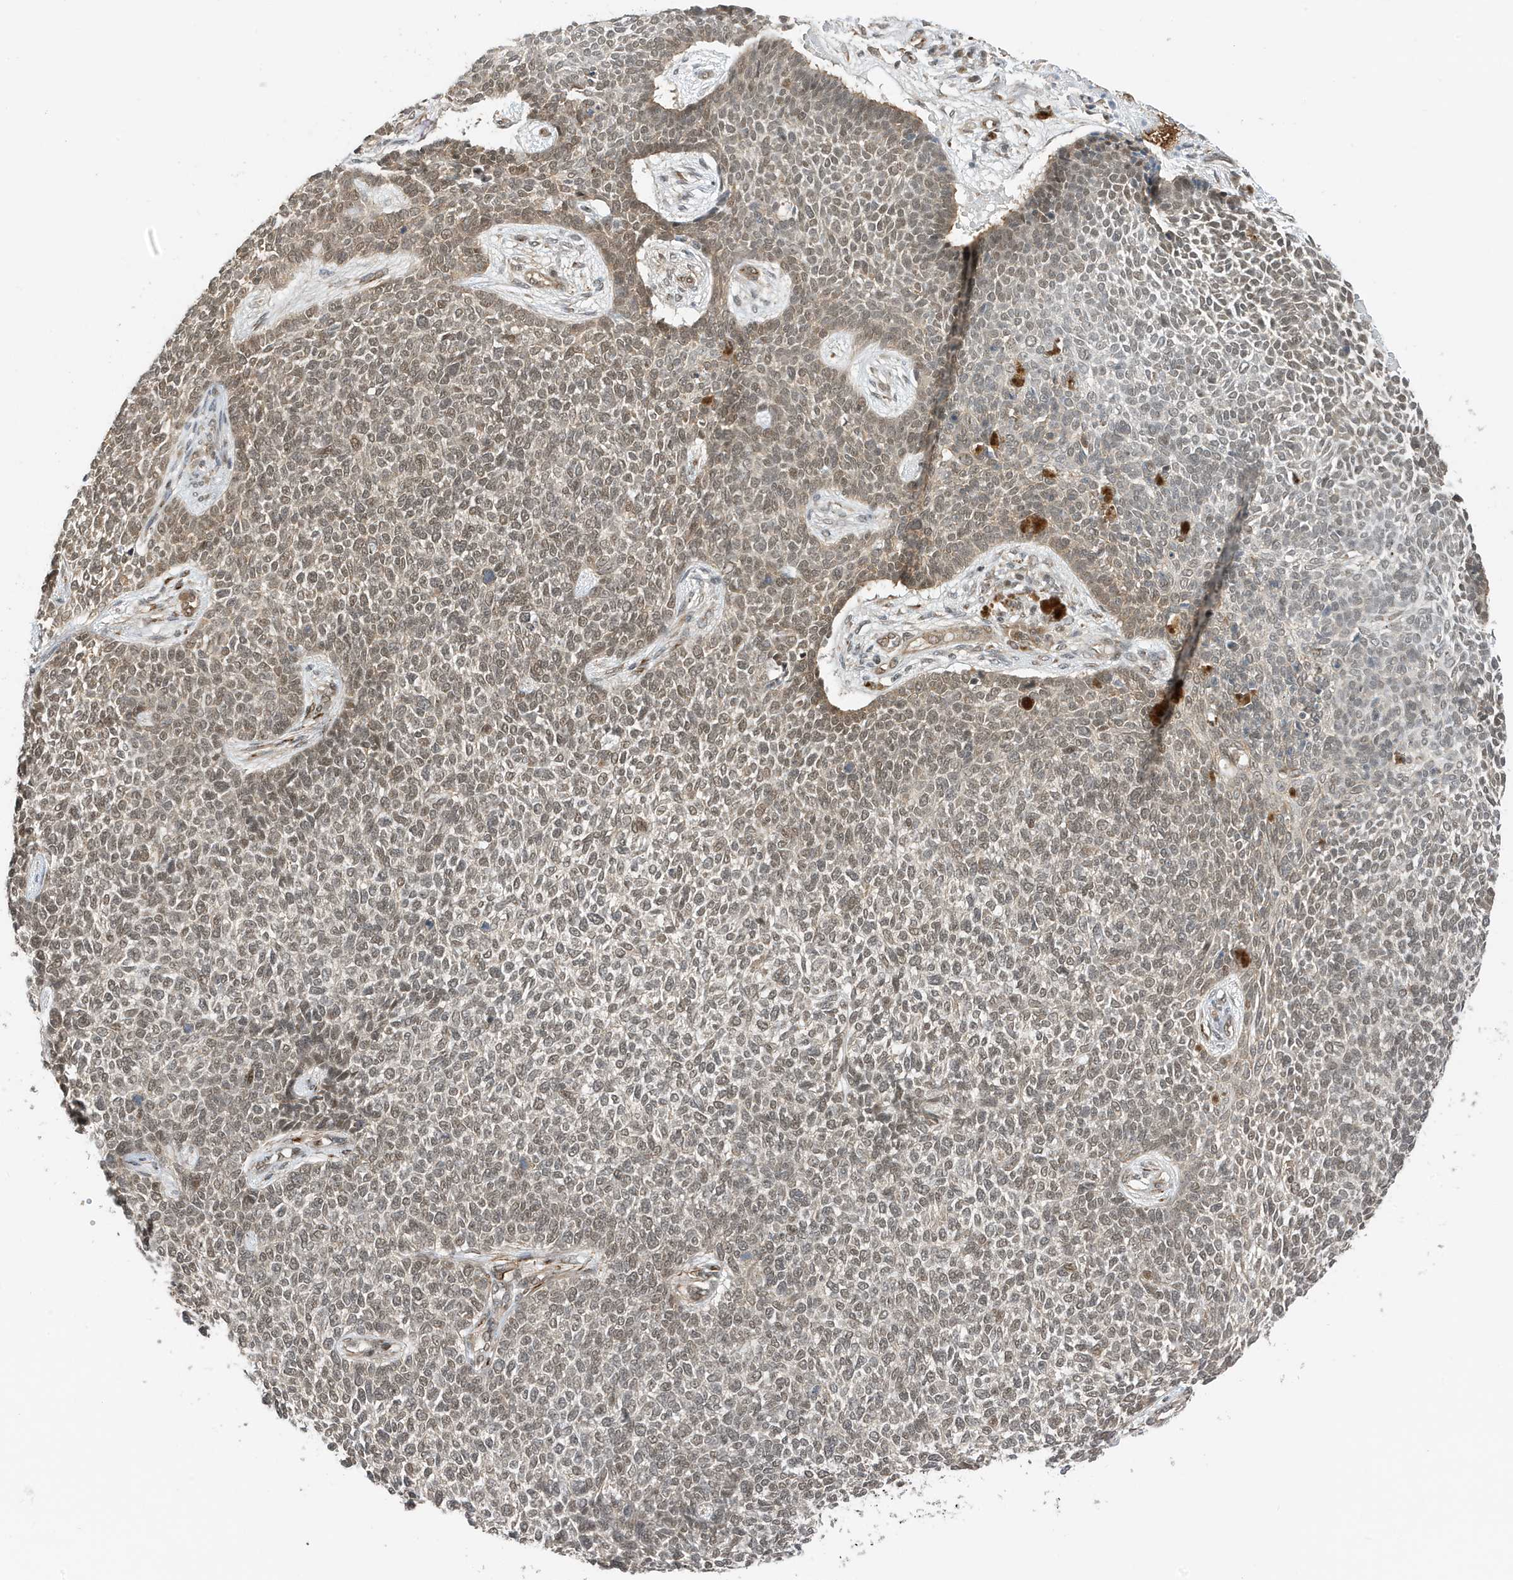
{"staining": {"intensity": "weak", "quantity": "25%-75%", "location": "nuclear"}, "tissue": "skin cancer", "cell_type": "Tumor cells", "image_type": "cancer", "snomed": [{"axis": "morphology", "description": "Basal cell carcinoma"}, {"axis": "topography", "description": "Skin"}], "caption": "A brown stain labels weak nuclear positivity of a protein in human skin basal cell carcinoma tumor cells.", "gene": "MAST3", "patient": {"sex": "female", "age": 84}}